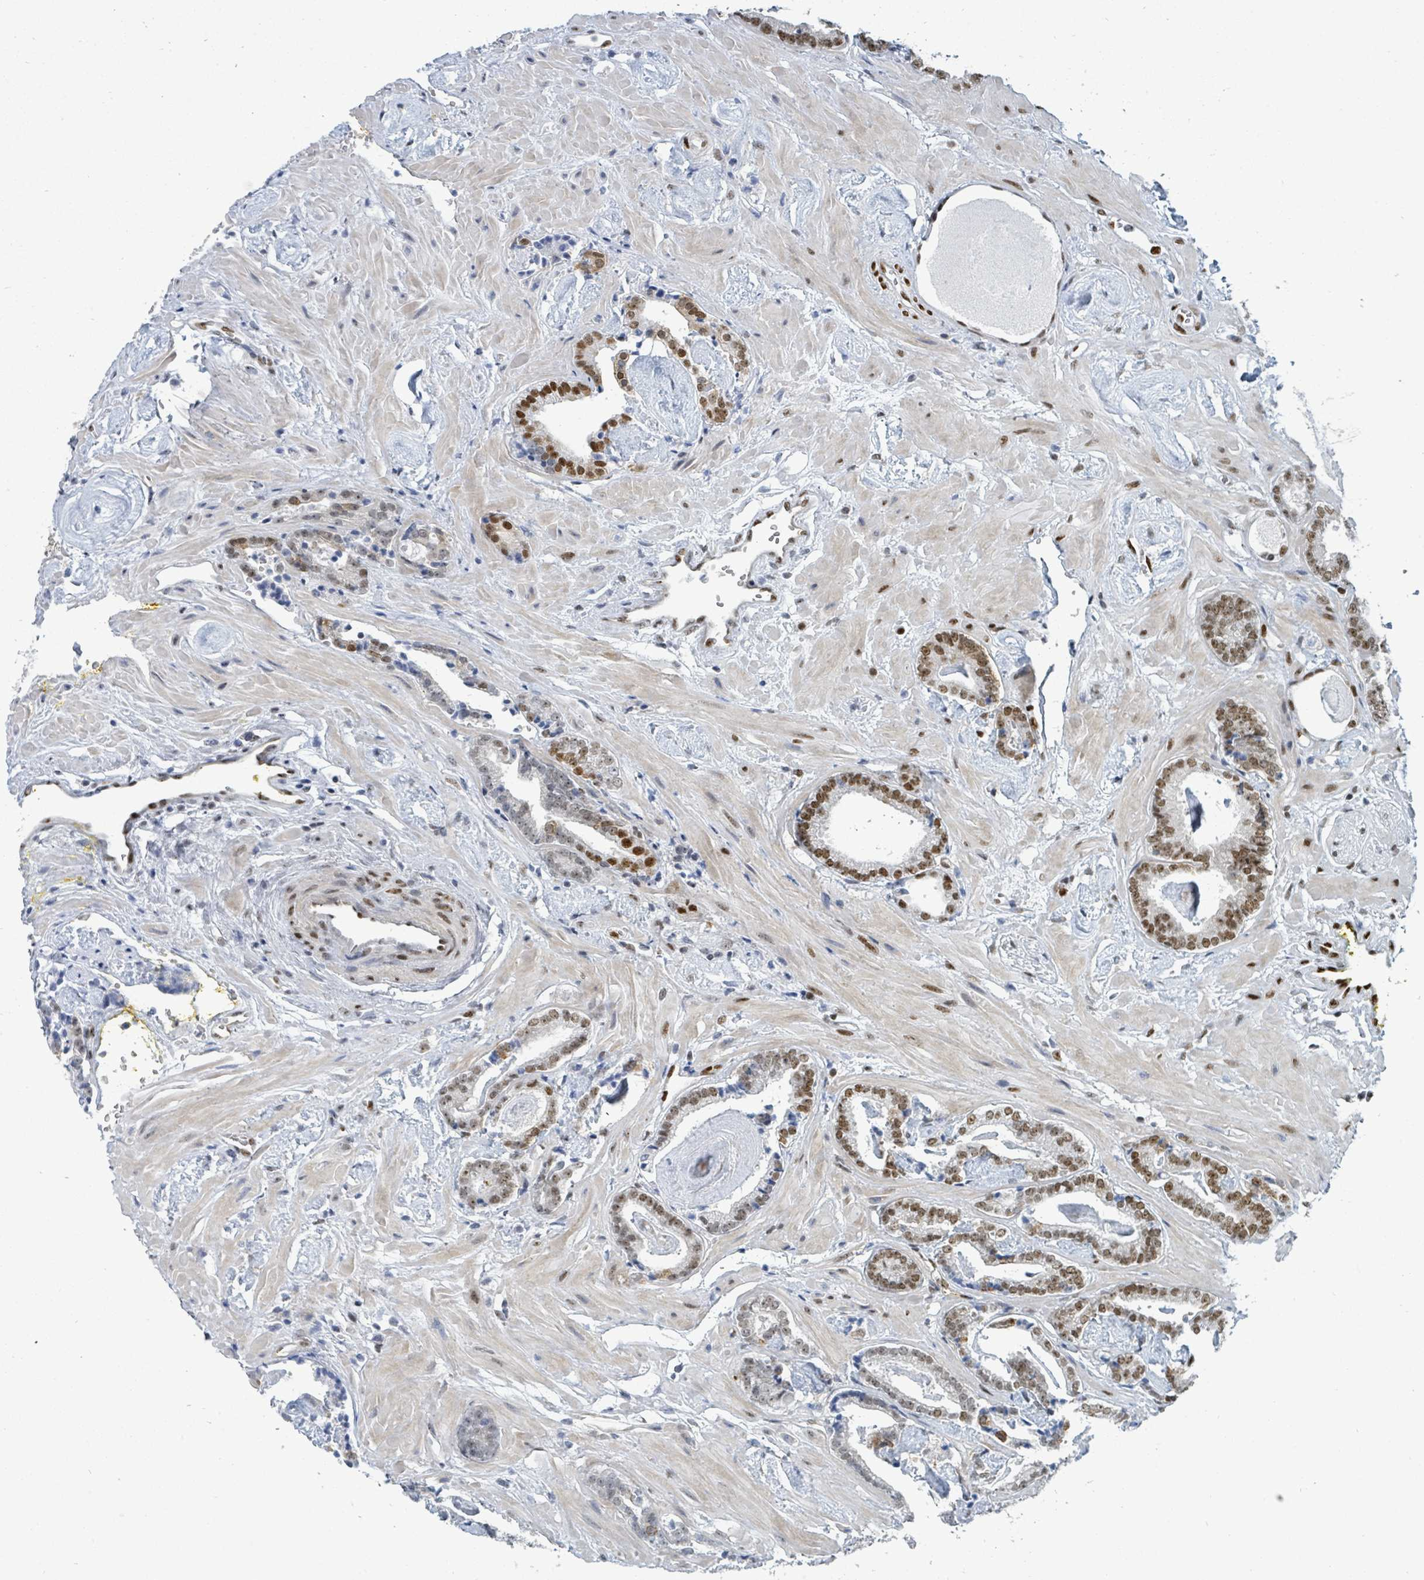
{"staining": {"intensity": "moderate", "quantity": "25%-75%", "location": "nuclear"}, "tissue": "prostate cancer", "cell_type": "Tumor cells", "image_type": "cancer", "snomed": [{"axis": "morphology", "description": "Adenocarcinoma, Low grade"}, {"axis": "topography", "description": "Prostate"}], "caption": "Prostate adenocarcinoma (low-grade) tissue shows moderate nuclear staining in approximately 25%-75% of tumor cells", "gene": "SUMO4", "patient": {"sex": "male", "age": 60}}